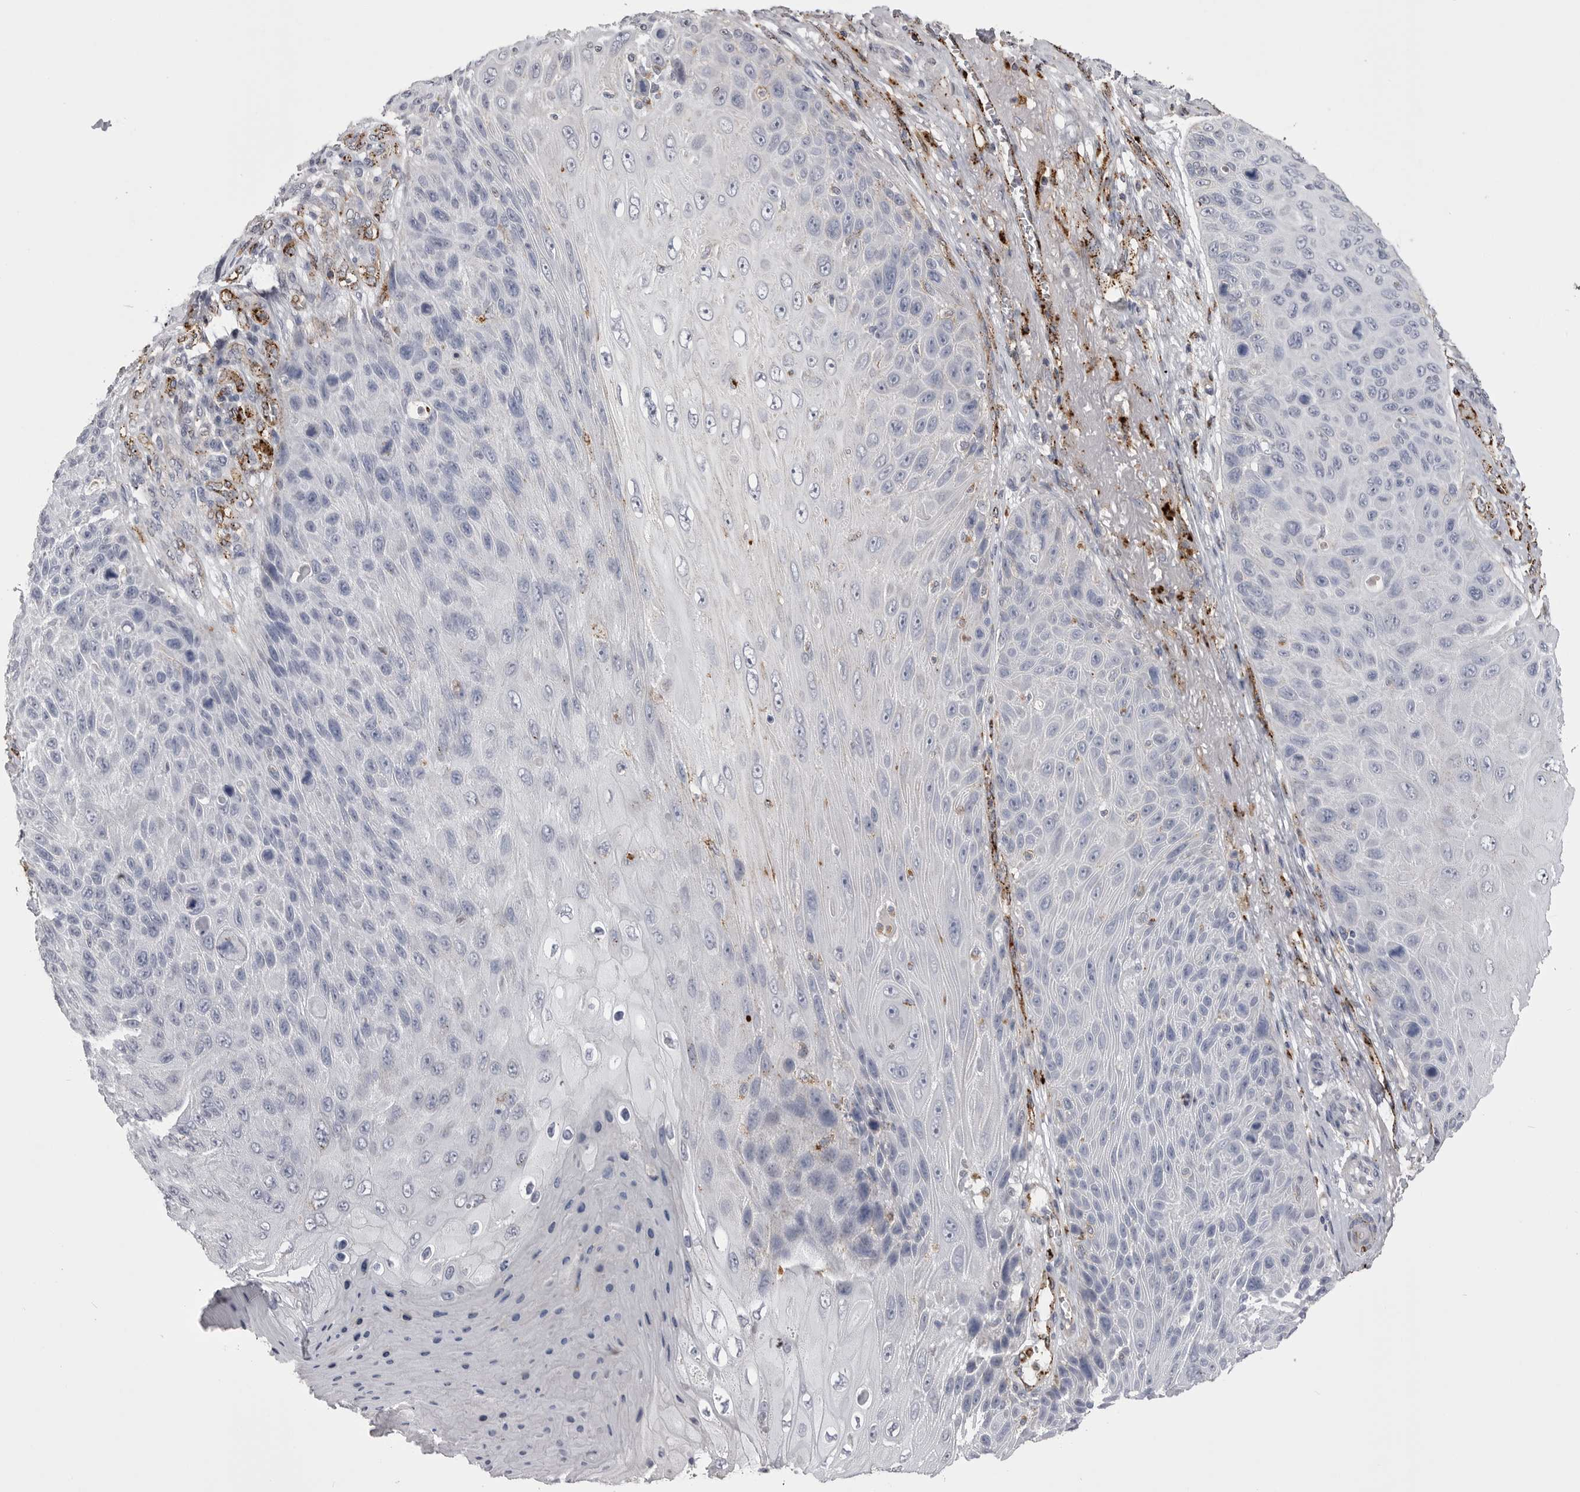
{"staining": {"intensity": "negative", "quantity": "none", "location": "none"}, "tissue": "skin cancer", "cell_type": "Tumor cells", "image_type": "cancer", "snomed": [{"axis": "morphology", "description": "Squamous cell carcinoma, NOS"}, {"axis": "topography", "description": "Skin"}], "caption": "Protein analysis of skin cancer (squamous cell carcinoma) displays no significant positivity in tumor cells.", "gene": "PSPN", "patient": {"sex": "female", "age": 88}}